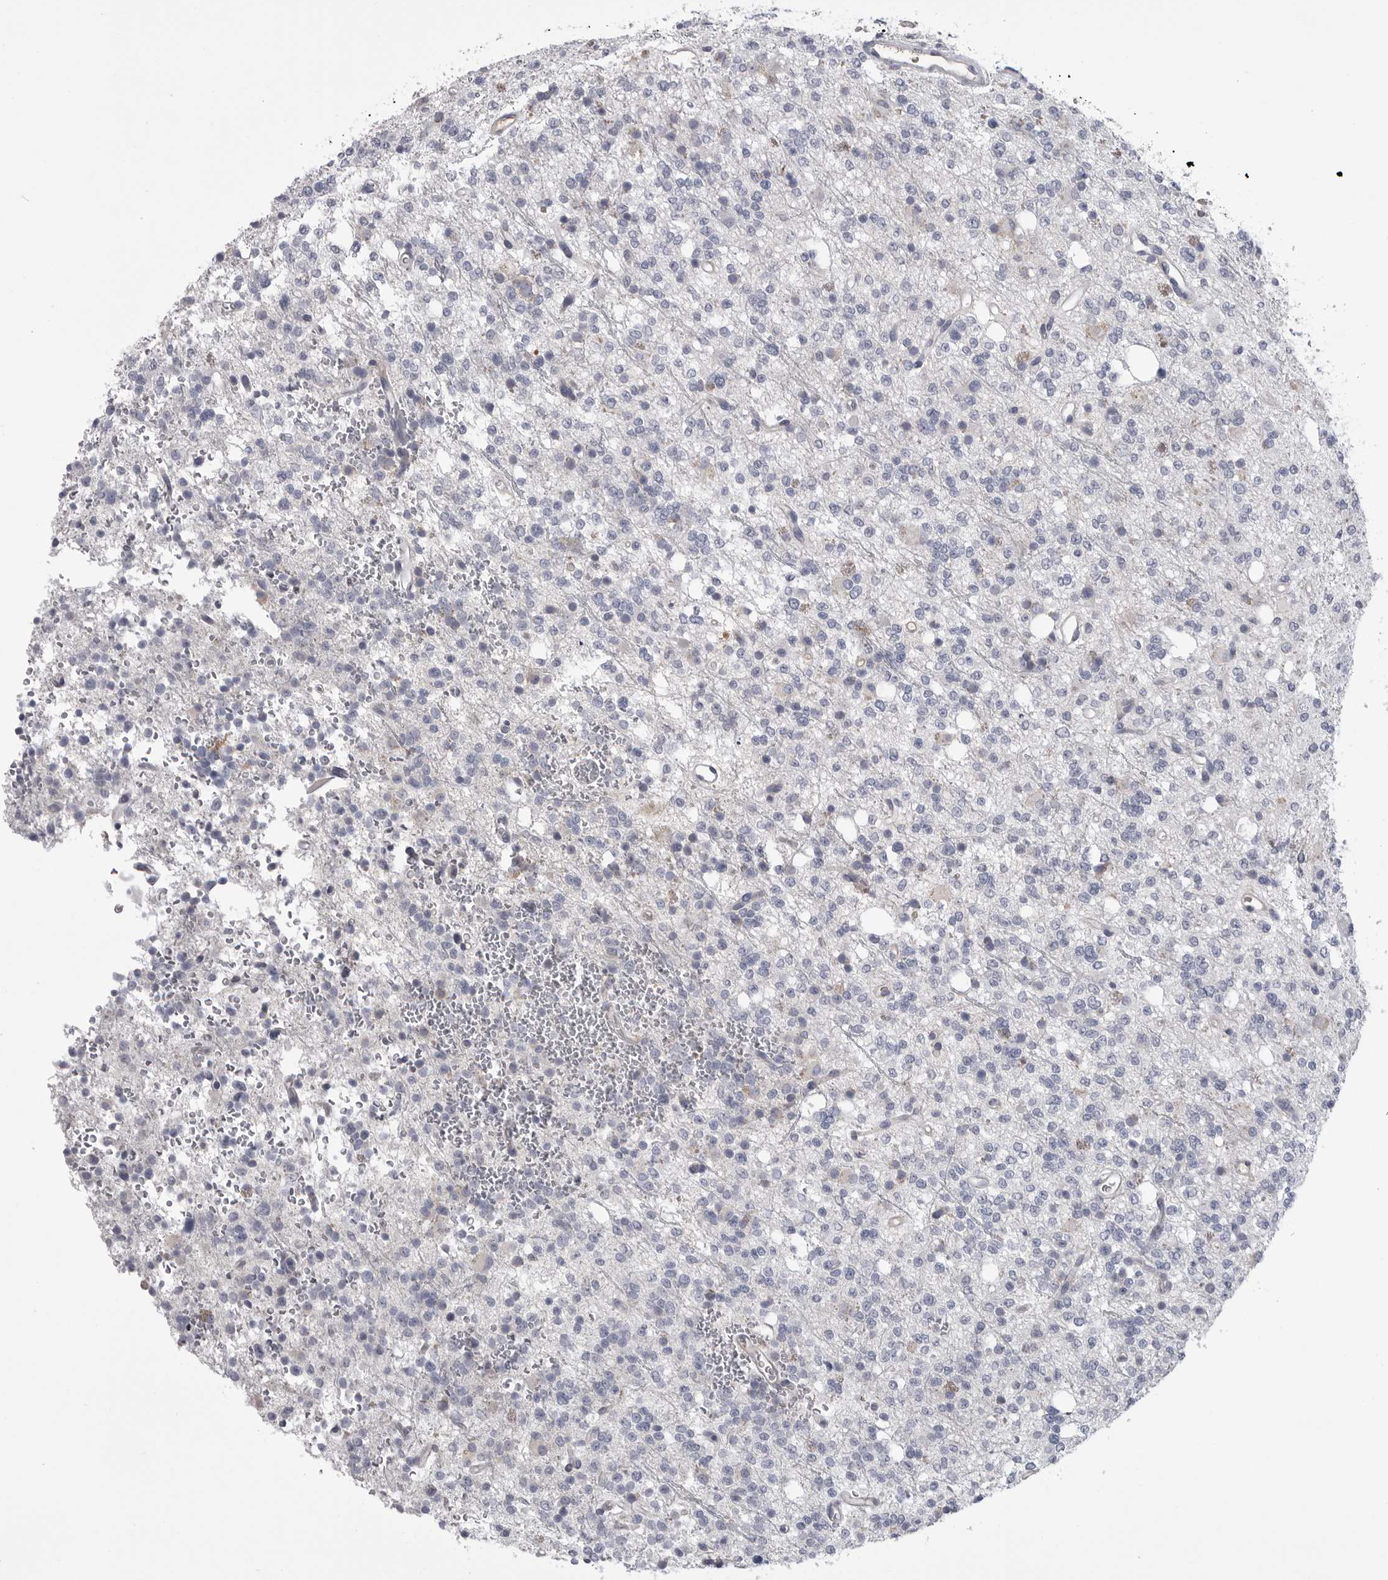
{"staining": {"intensity": "negative", "quantity": "none", "location": "none"}, "tissue": "glioma", "cell_type": "Tumor cells", "image_type": "cancer", "snomed": [{"axis": "morphology", "description": "Glioma, malignant, High grade"}, {"axis": "topography", "description": "Brain"}], "caption": "Immunohistochemistry micrograph of glioma stained for a protein (brown), which exhibits no staining in tumor cells.", "gene": "FKBP2", "patient": {"sex": "female", "age": 62}}